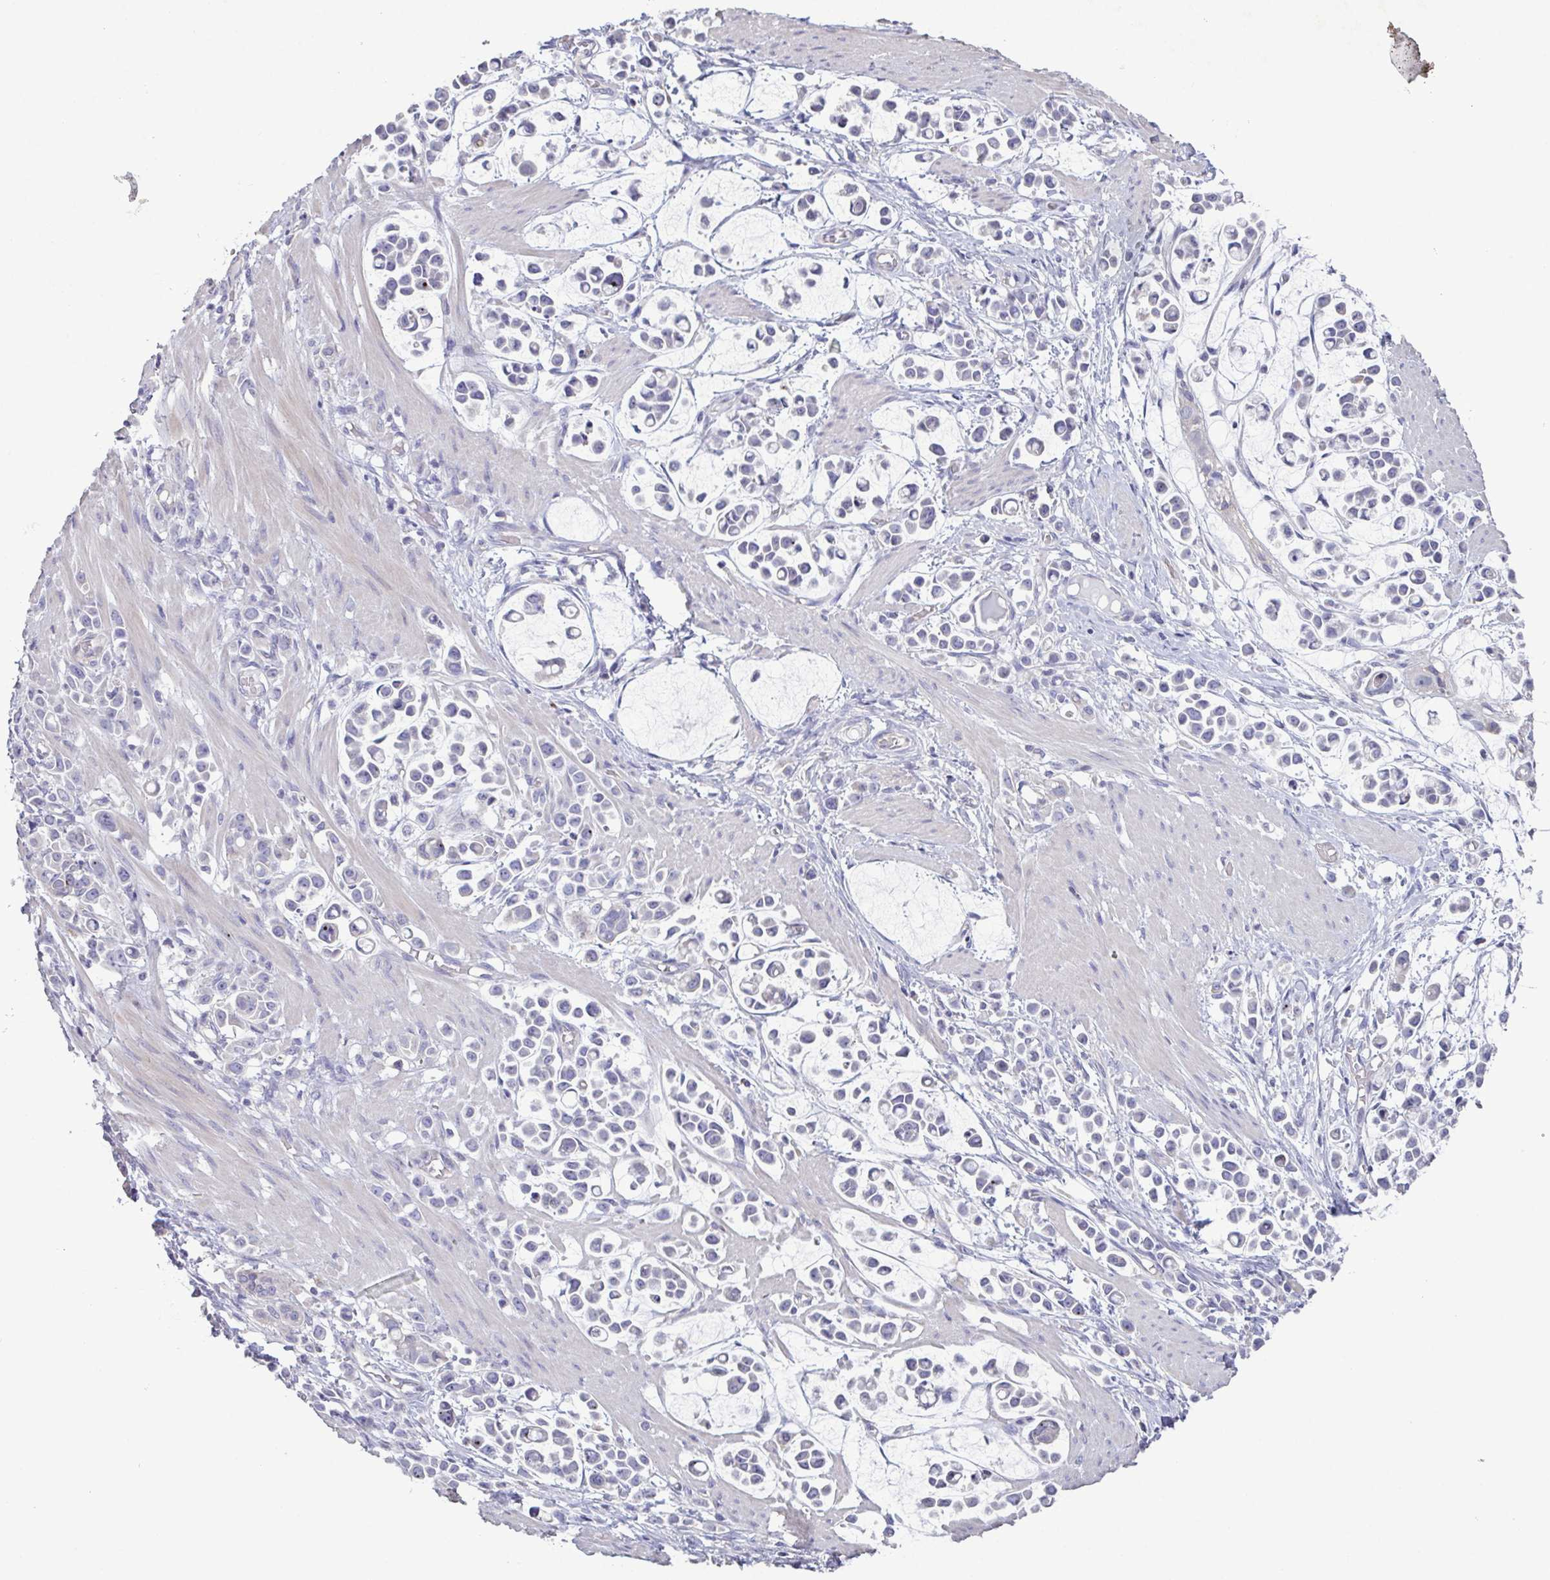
{"staining": {"intensity": "negative", "quantity": "none", "location": "none"}, "tissue": "stomach cancer", "cell_type": "Tumor cells", "image_type": "cancer", "snomed": [{"axis": "morphology", "description": "Adenocarcinoma, NOS"}, {"axis": "topography", "description": "Stomach"}], "caption": "A photomicrograph of human adenocarcinoma (stomach) is negative for staining in tumor cells.", "gene": "GLDC", "patient": {"sex": "male", "age": 82}}